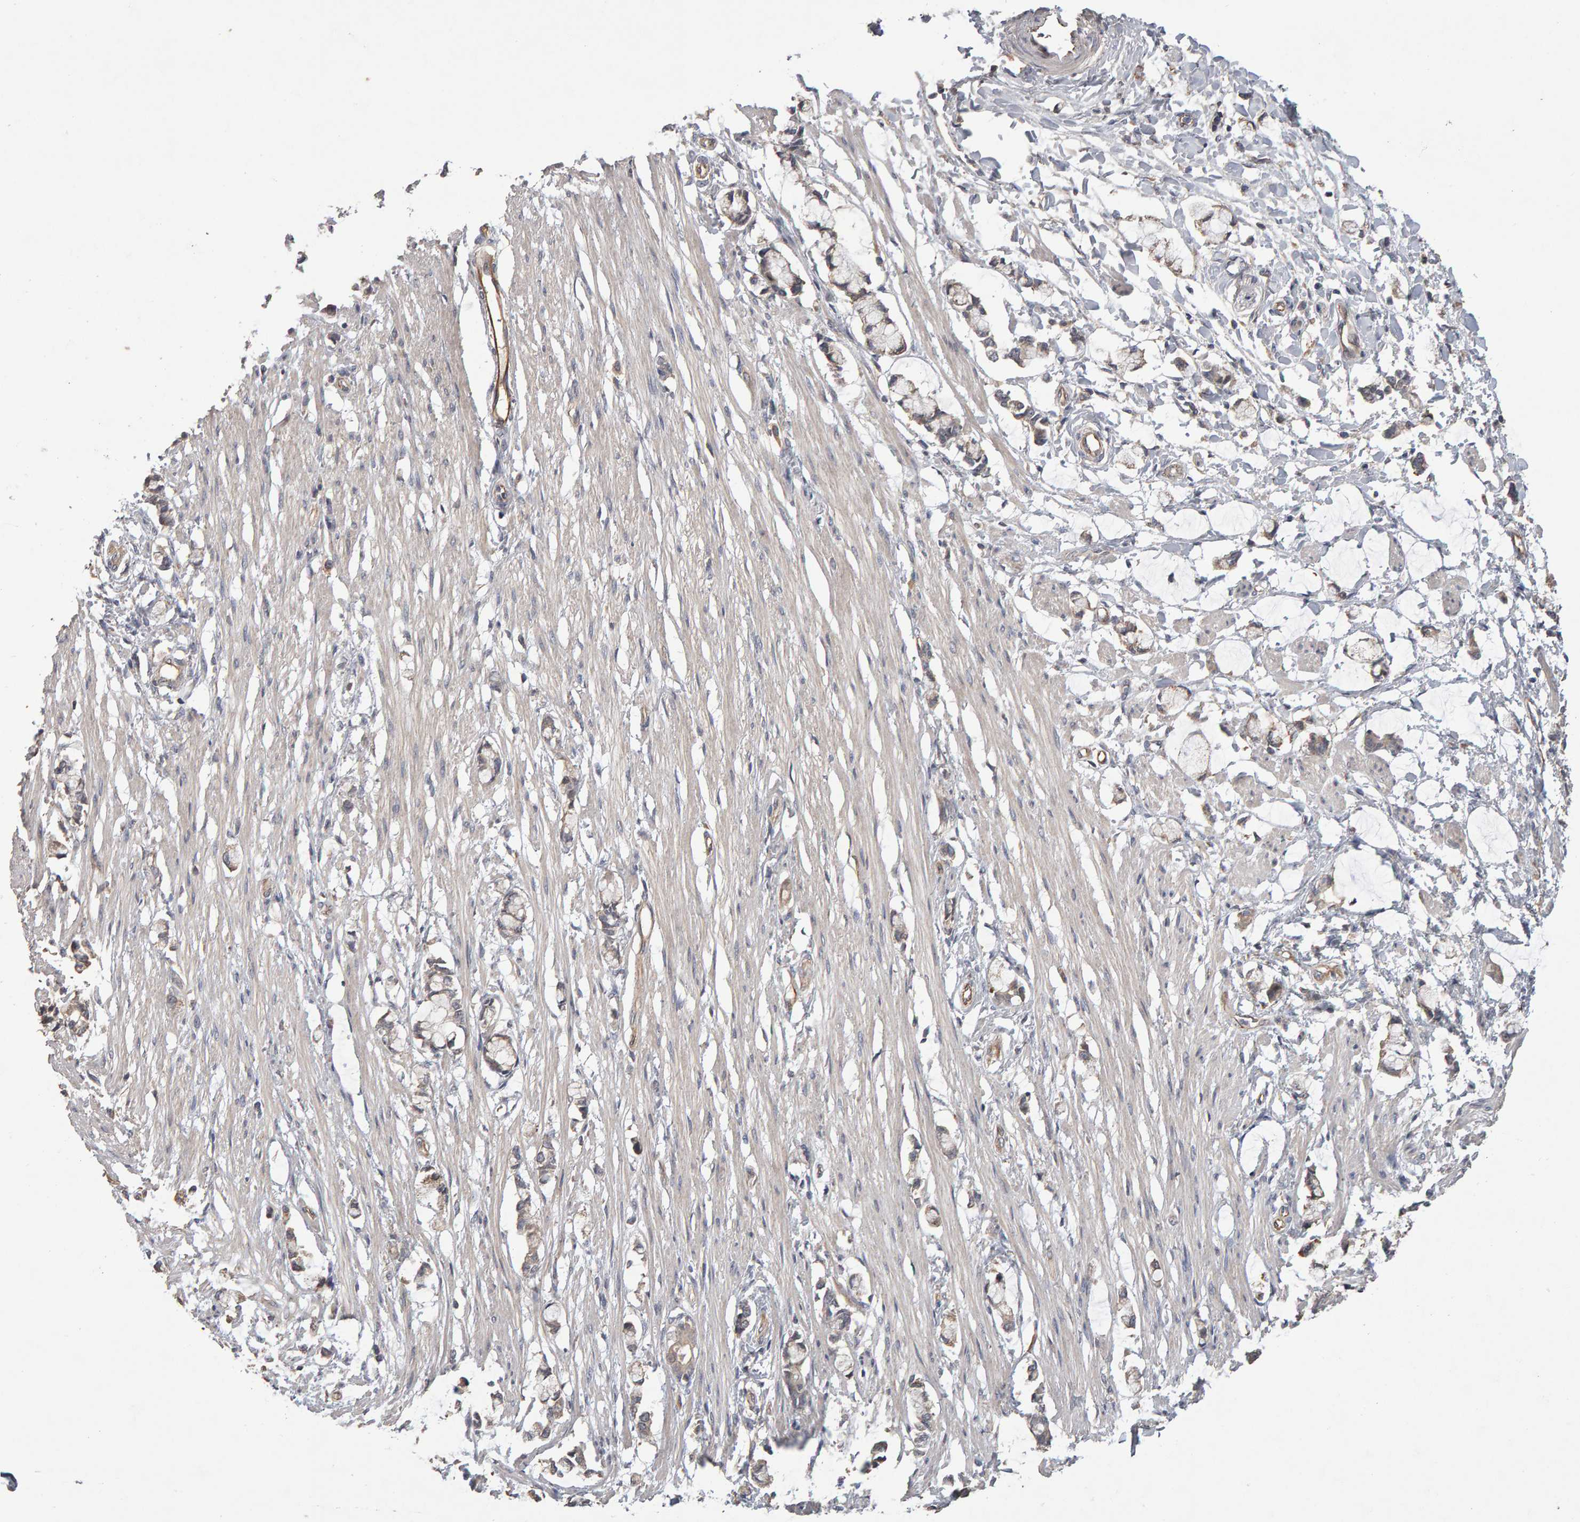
{"staining": {"intensity": "negative", "quantity": "none", "location": "none"}, "tissue": "smooth muscle", "cell_type": "Smooth muscle cells", "image_type": "normal", "snomed": [{"axis": "morphology", "description": "Normal tissue, NOS"}, {"axis": "morphology", "description": "Adenocarcinoma, NOS"}, {"axis": "topography", "description": "Smooth muscle"}, {"axis": "topography", "description": "Colon"}], "caption": "This is an IHC image of normal human smooth muscle. There is no staining in smooth muscle cells.", "gene": "COASY", "patient": {"sex": "male", "age": 14}}